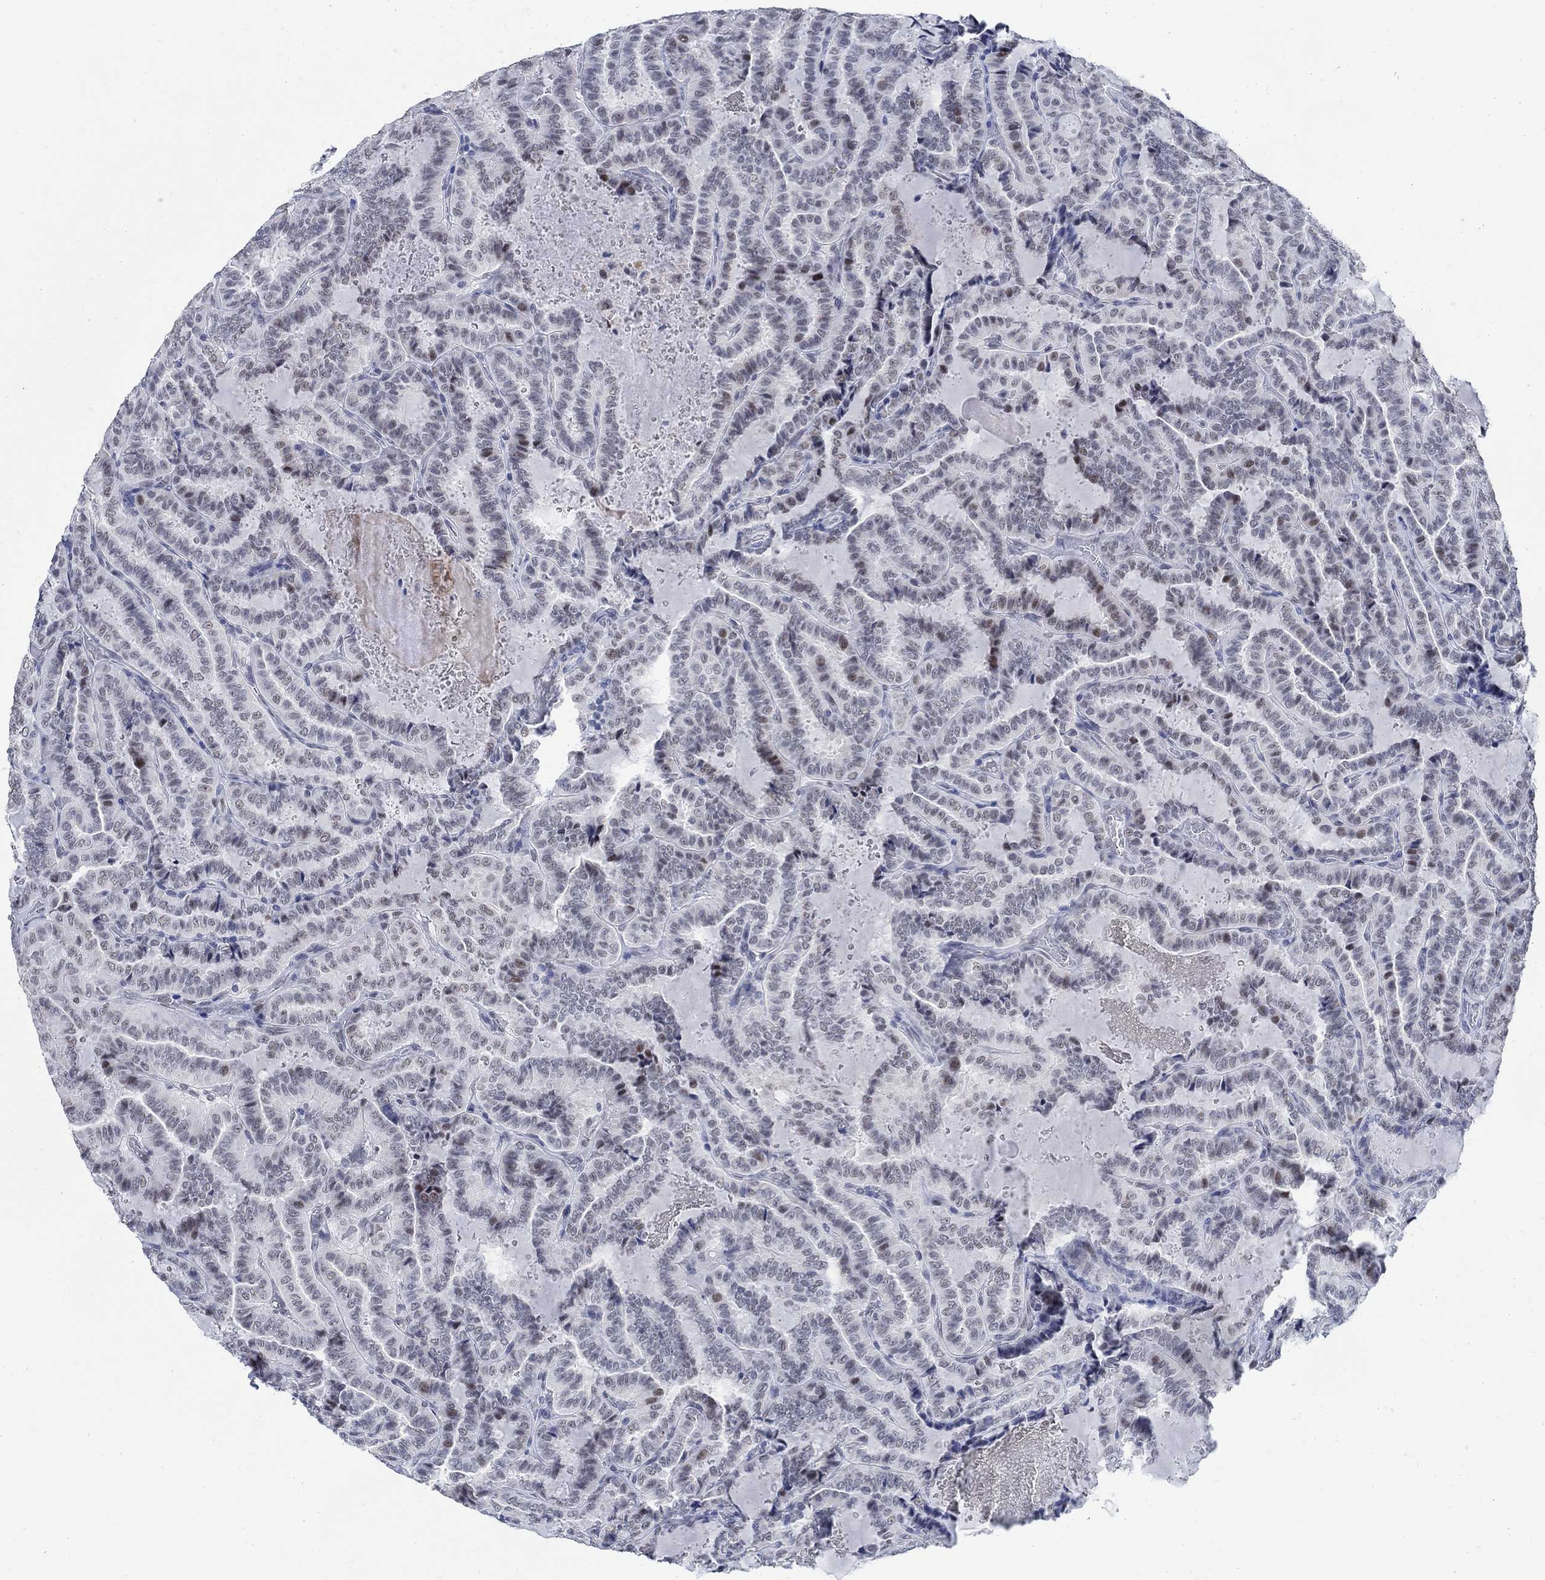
{"staining": {"intensity": "weak", "quantity": "<25%", "location": "nuclear"}, "tissue": "thyroid cancer", "cell_type": "Tumor cells", "image_type": "cancer", "snomed": [{"axis": "morphology", "description": "Papillary adenocarcinoma, NOS"}, {"axis": "topography", "description": "Thyroid gland"}], "caption": "Immunohistochemistry image of neoplastic tissue: thyroid cancer (papillary adenocarcinoma) stained with DAB displays no significant protein positivity in tumor cells.", "gene": "DLK1", "patient": {"sex": "female", "age": 39}}